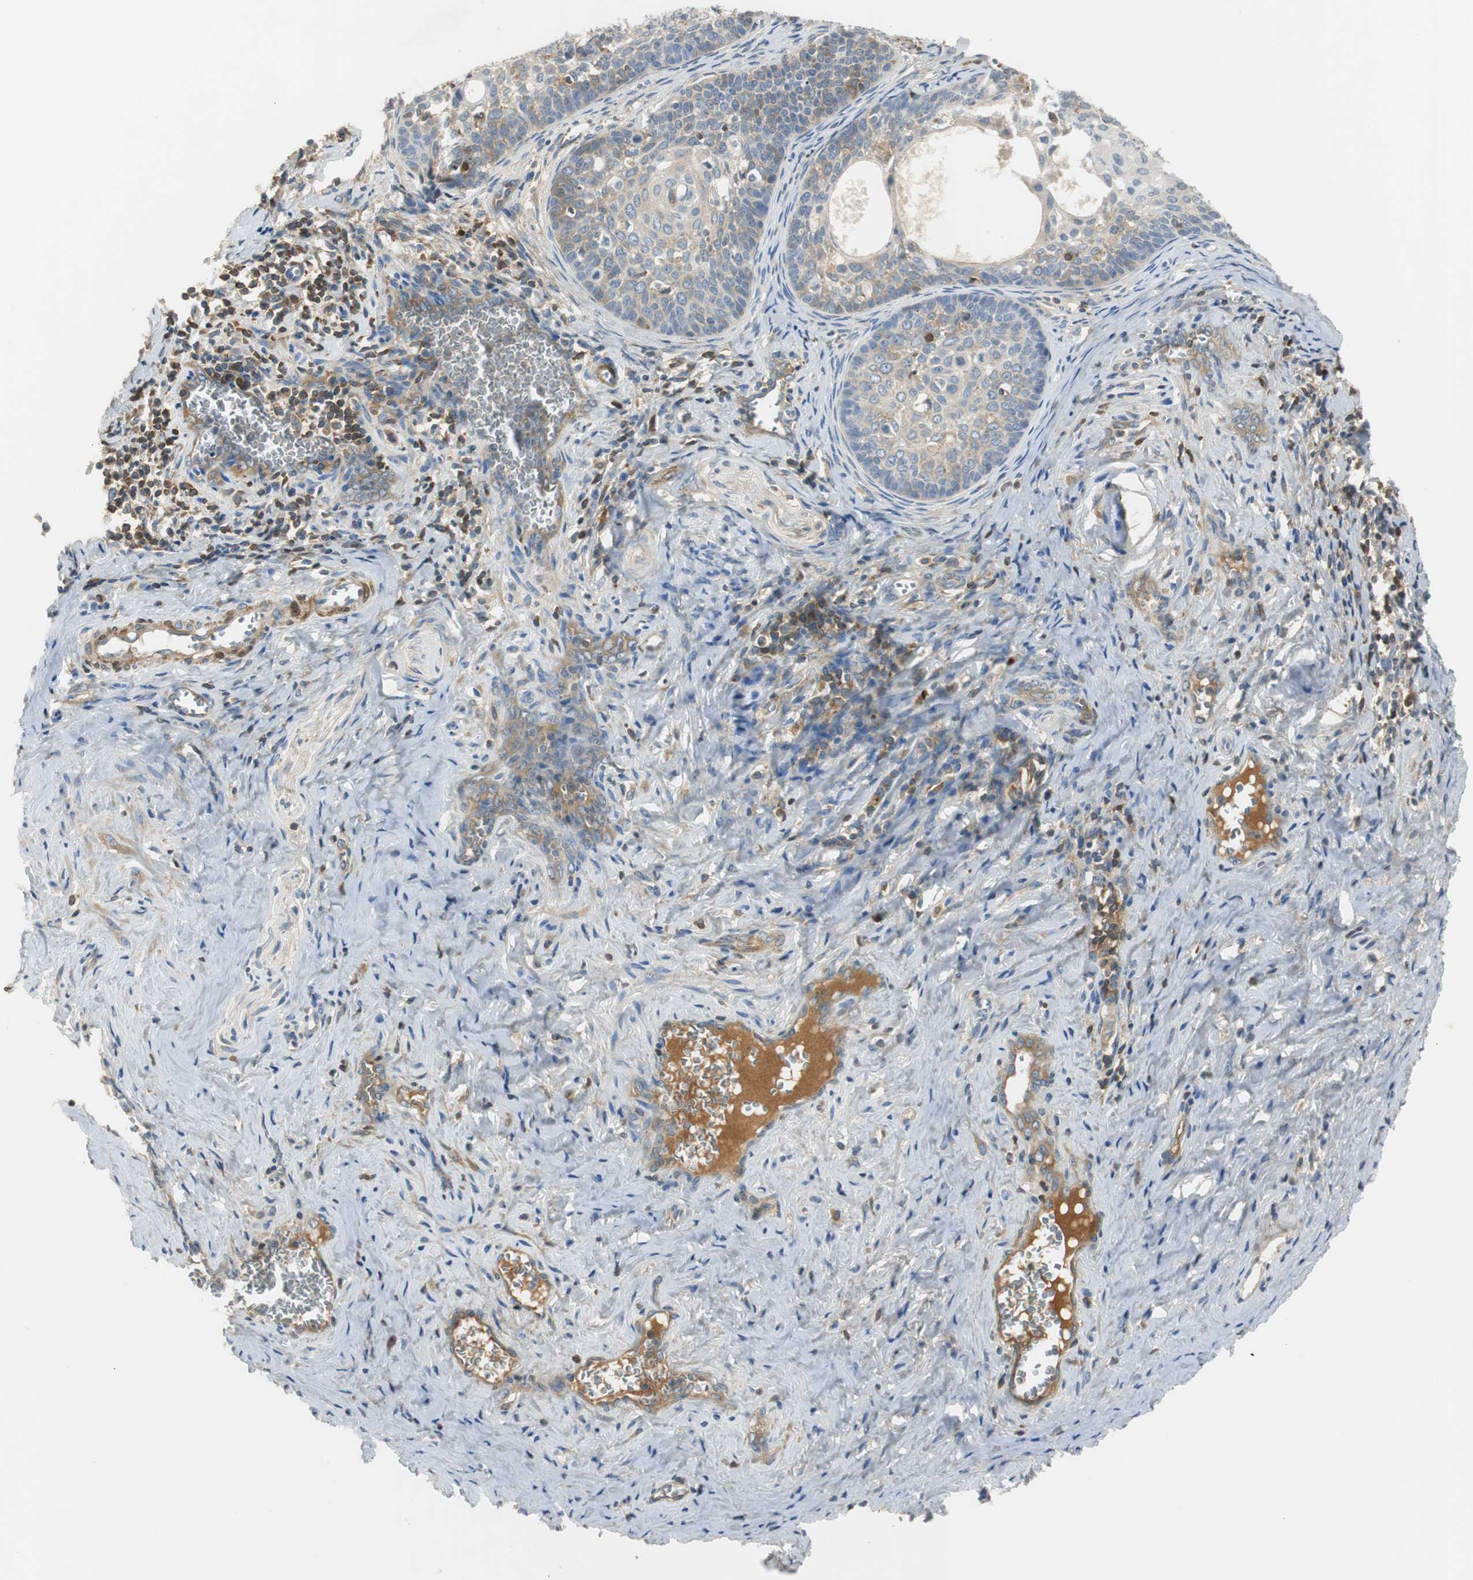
{"staining": {"intensity": "weak", "quantity": ">75%", "location": "cytoplasmic/membranous"}, "tissue": "cervical cancer", "cell_type": "Tumor cells", "image_type": "cancer", "snomed": [{"axis": "morphology", "description": "Squamous cell carcinoma, NOS"}, {"axis": "topography", "description": "Cervix"}], "caption": "Human cervical cancer (squamous cell carcinoma) stained with a brown dye shows weak cytoplasmic/membranous positive positivity in approximately >75% of tumor cells.", "gene": "SERPINF1", "patient": {"sex": "female", "age": 33}}